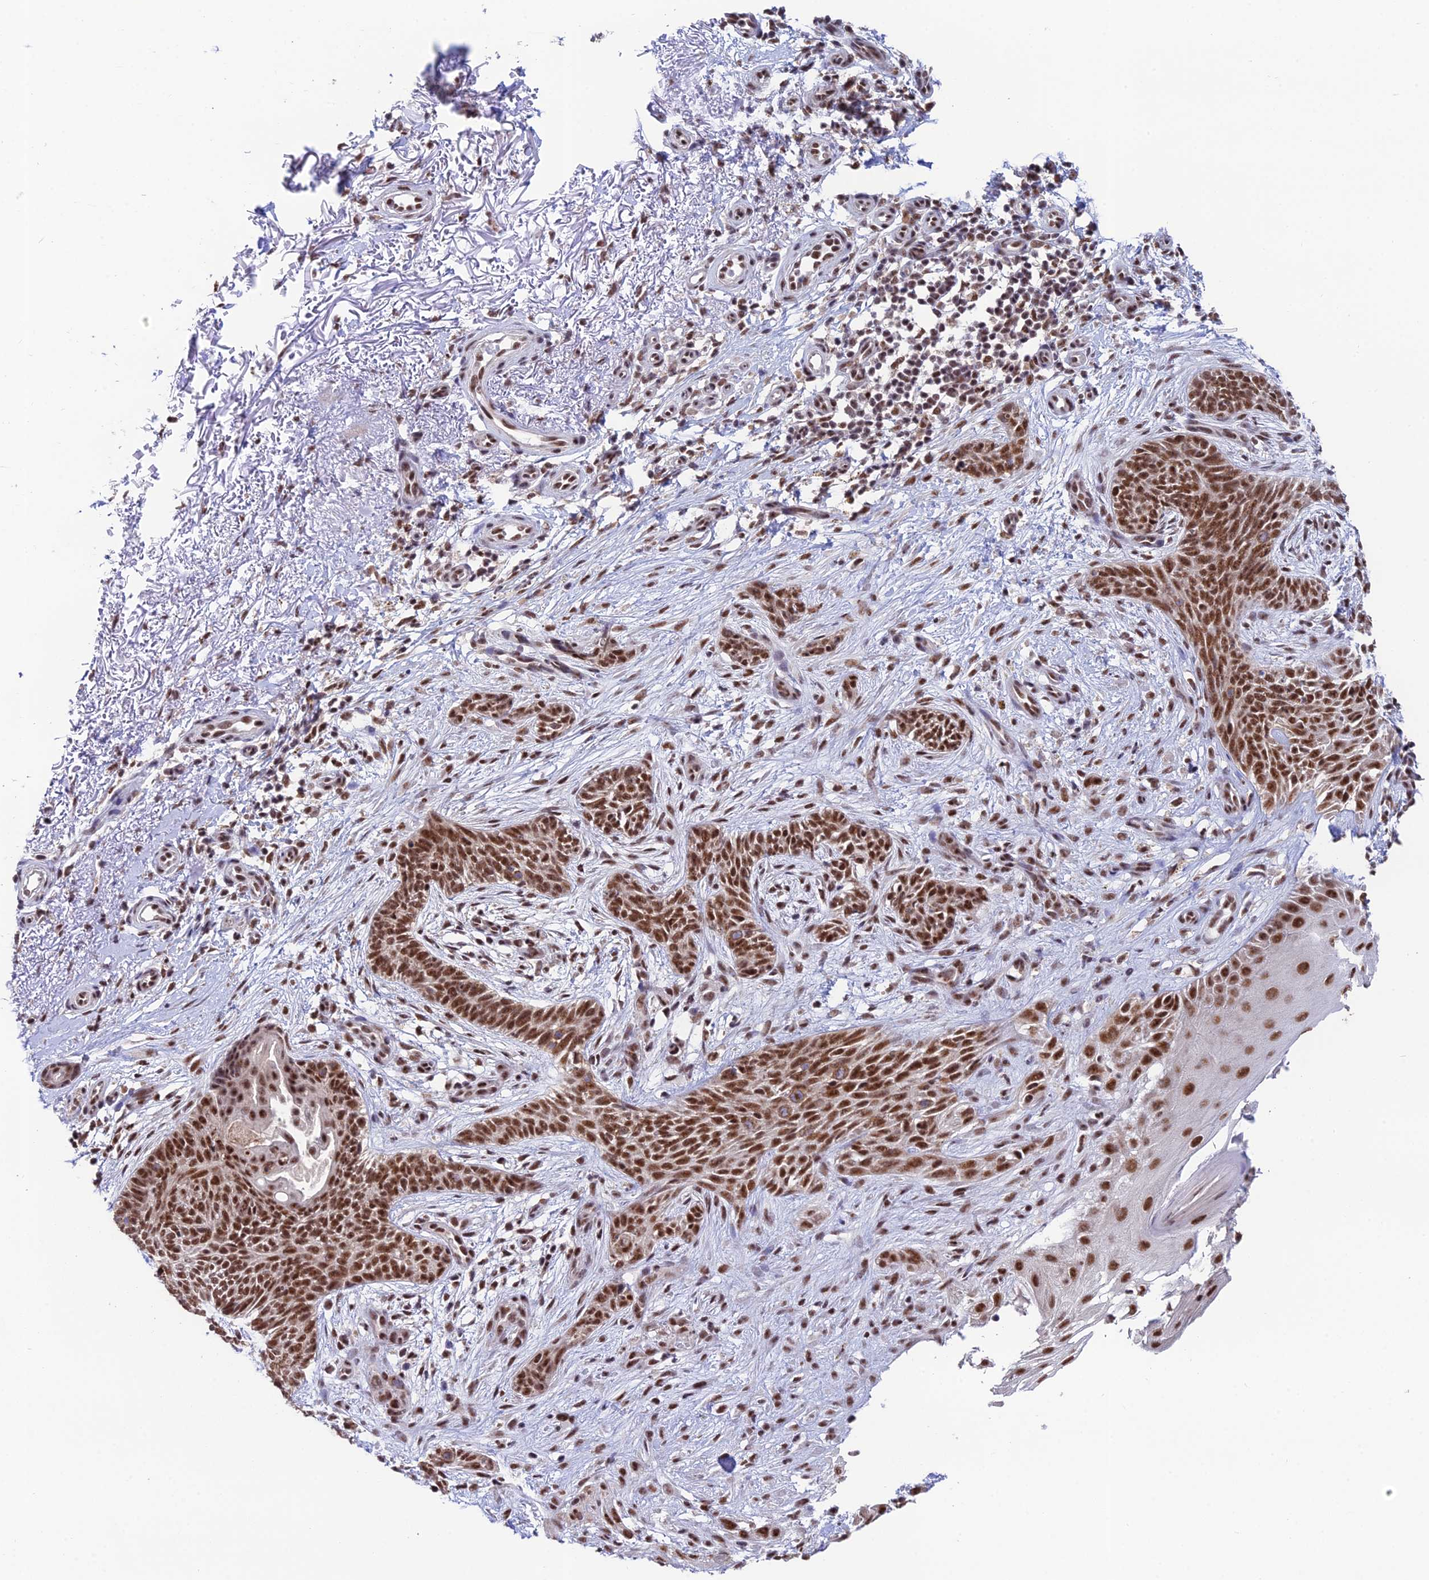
{"staining": {"intensity": "moderate", "quantity": ">75%", "location": "nuclear"}, "tissue": "skin cancer", "cell_type": "Tumor cells", "image_type": "cancer", "snomed": [{"axis": "morphology", "description": "Basal cell carcinoma"}, {"axis": "topography", "description": "Skin"}], "caption": "Brown immunohistochemical staining in skin cancer exhibits moderate nuclear expression in about >75% of tumor cells.", "gene": "THOC7", "patient": {"sex": "female", "age": 82}}